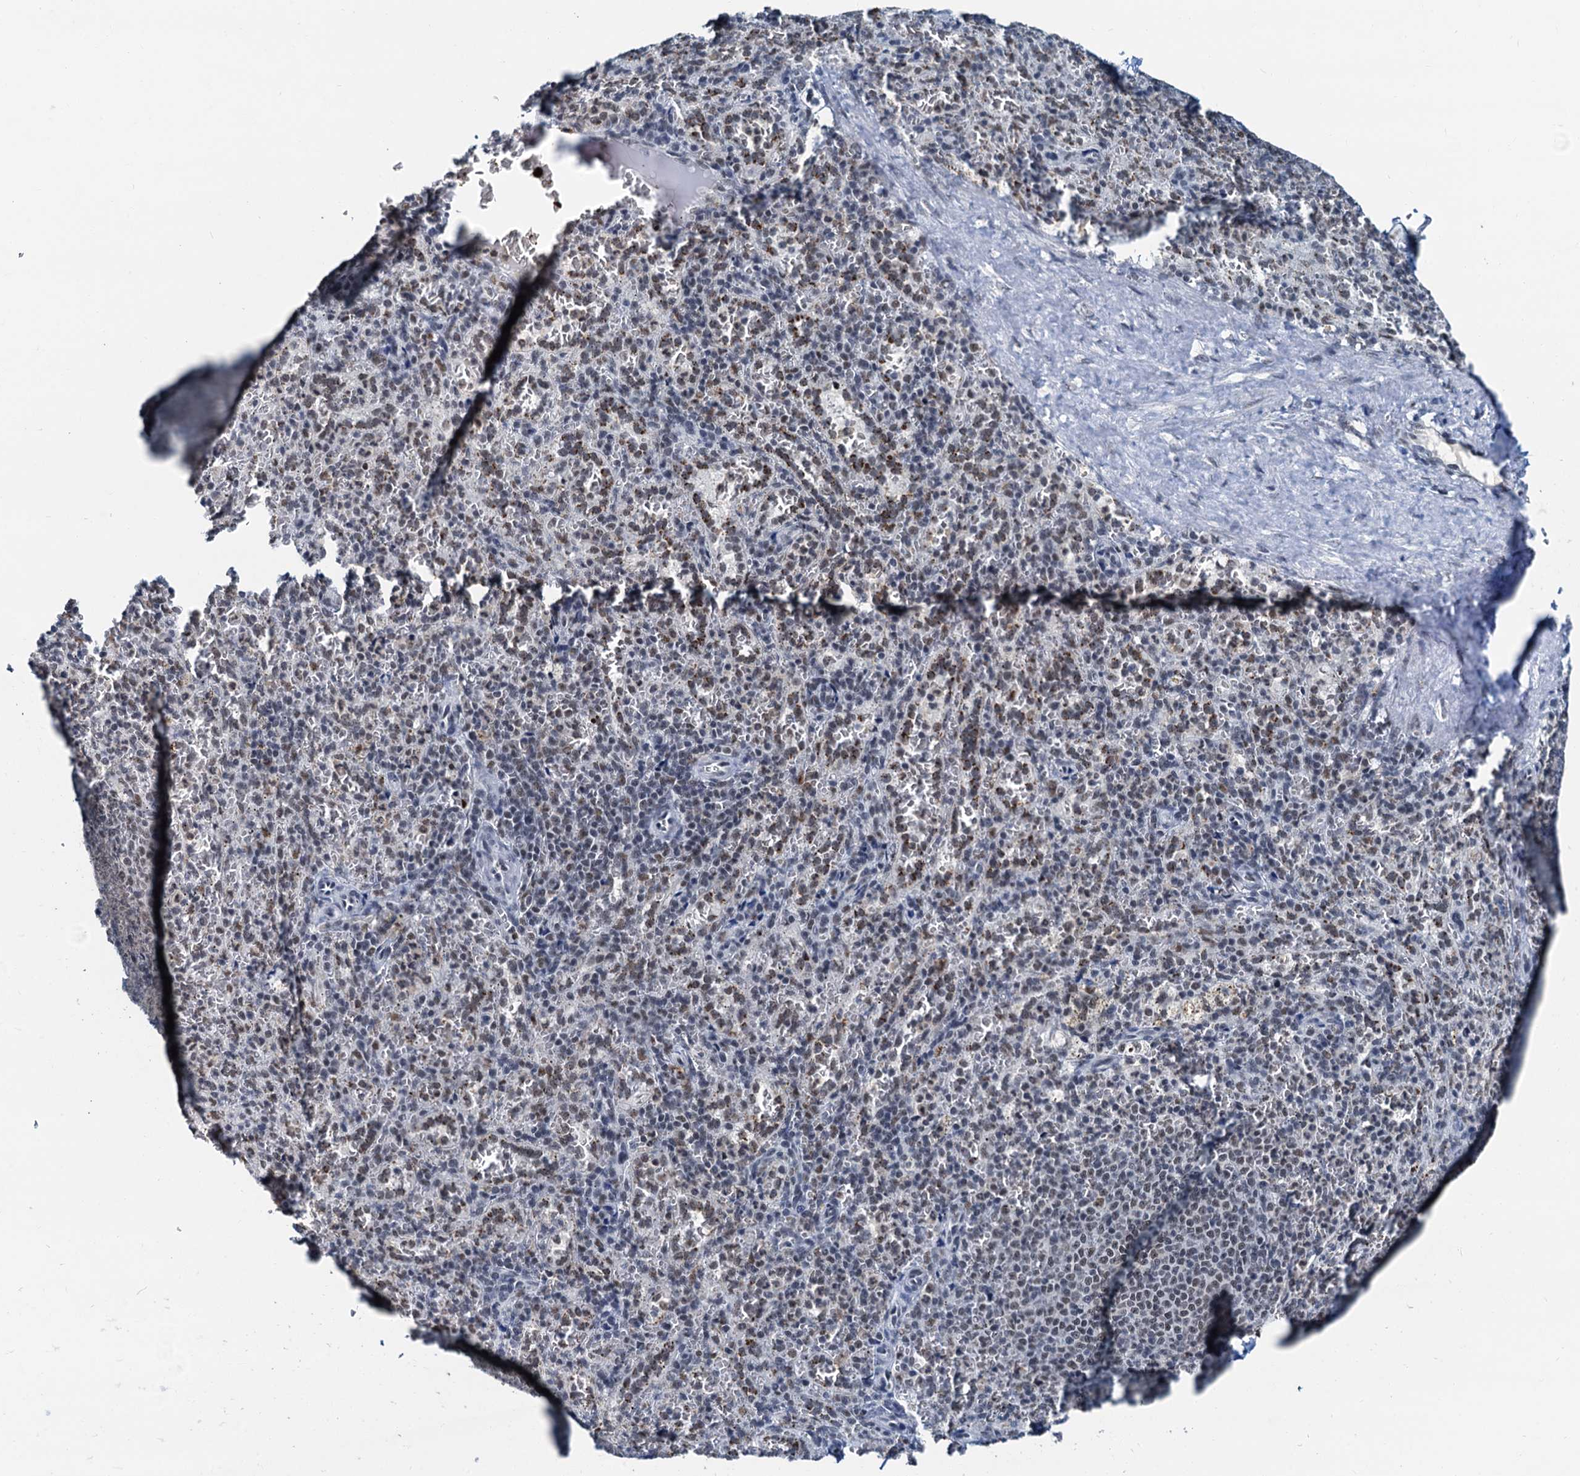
{"staining": {"intensity": "weak", "quantity": "25%-75%", "location": "cytoplasmic/membranous,nuclear"}, "tissue": "spleen", "cell_type": "Cells in red pulp", "image_type": "normal", "snomed": [{"axis": "morphology", "description": "Normal tissue, NOS"}, {"axis": "topography", "description": "Spleen"}], "caption": "Cells in red pulp show low levels of weak cytoplasmic/membranous,nuclear staining in about 25%-75% of cells in normal spleen. (Stains: DAB in brown, nuclei in blue, Microscopy: brightfield microscopy at high magnification).", "gene": "SNRPD1", "patient": {"sex": "female", "age": 21}}